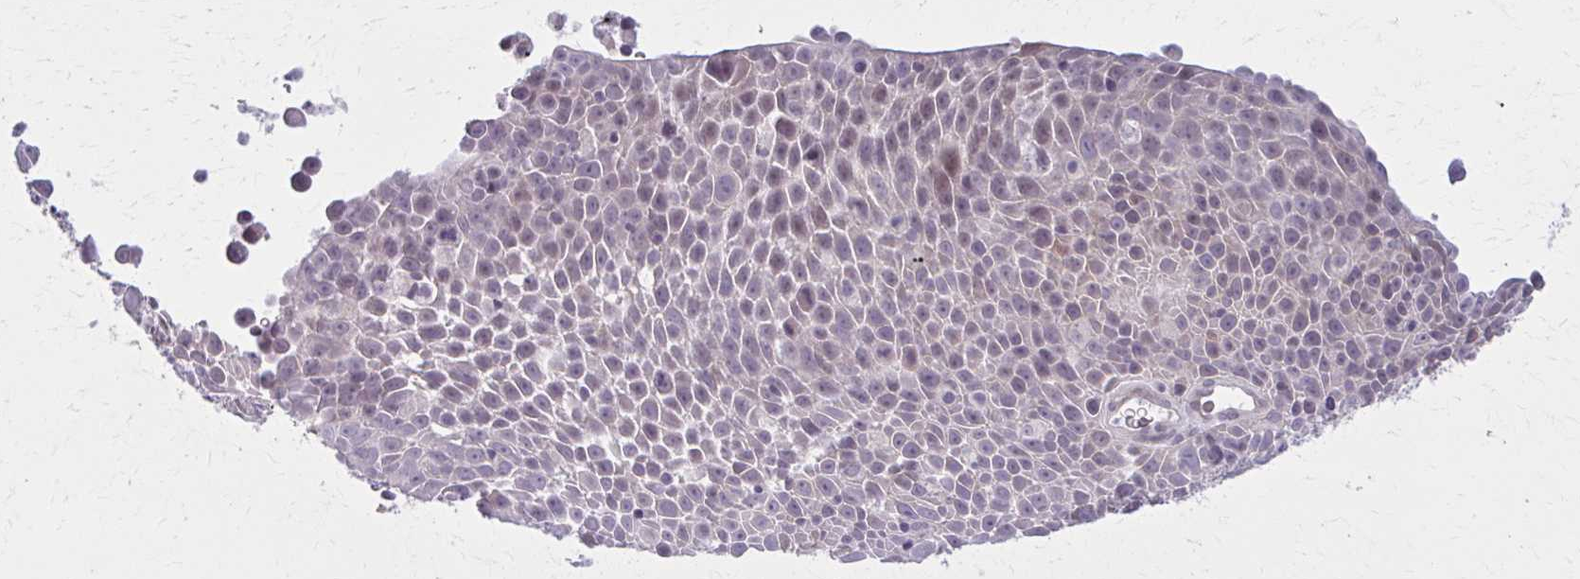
{"staining": {"intensity": "negative", "quantity": "none", "location": "none"}, "tissue": "lung cancer", "cell_type": "Tumor cells", "image_type": "cancer", "snomed": [{"axis": "morphology", "description": "Squamous cell carcinoma, NOS"}, {"axis": "morphology", "description": "Squamous cell carcinoma, metastatic, NOS"}, {"axis": "topography", "description": "Lymph node"}, {"axis": "topography", "description": "Lung"}], "caption": "Immunohistochemical staining of human lung cancer exhibits no significant expression in tumor cells.", "gene": "NUMBL", "patient": {"sex": "female", "age": 62}}